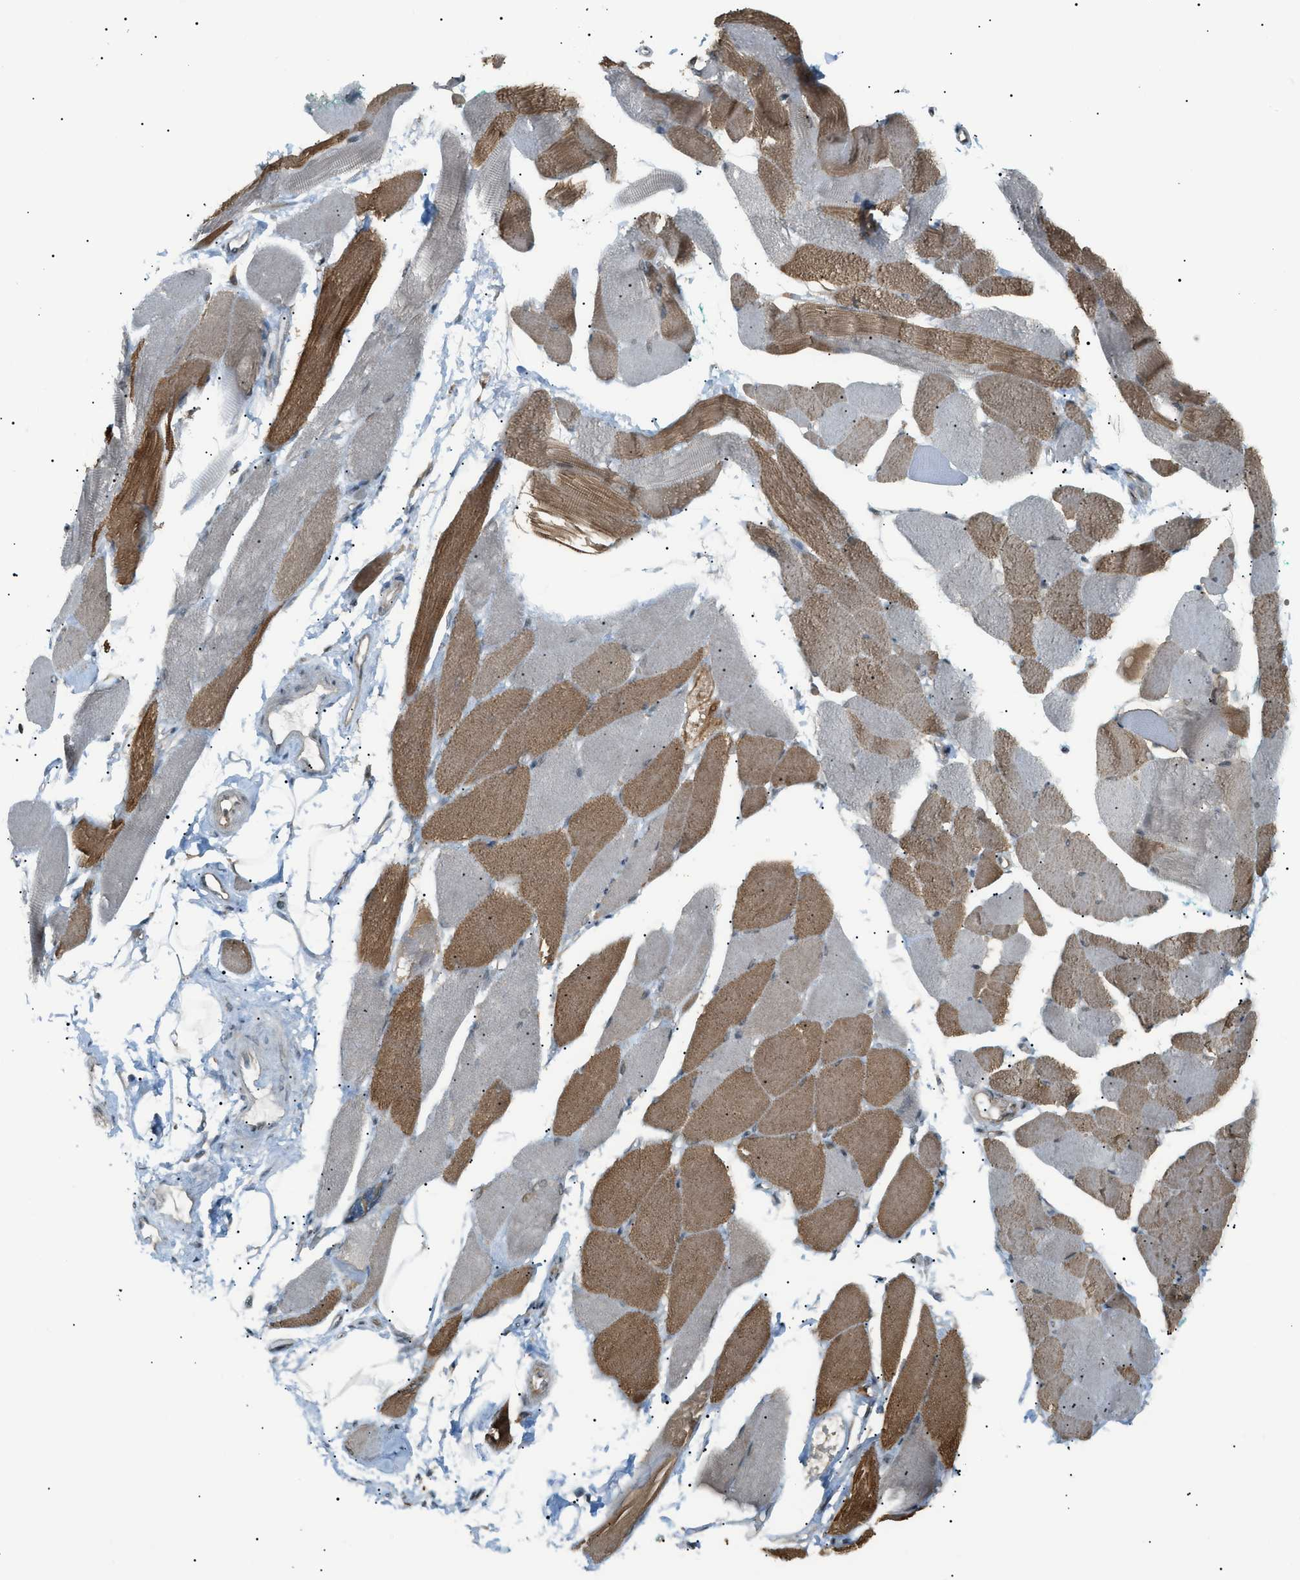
{"staining": {"intensity": "moderate", "quantity": "25%-75%", "location": "cytoplasmic/membranous"}, "tissue": "skeletal muscle", "cell_type": "Myocytes", "image_type": "normal", "snomed": [{"axis": "morphology", "description": "Normal tissue, NOS"}, {"axis": "topography", "description": "Skeletal muscle"}, {"axis": "topography", "description": "Peripheral nerve tissue"}], "caption": "About 25%-75% of myocytes in unremarkable human skeletal muscle exhibit moderate cytoplasmic/membranous protein positivity as visualized by brown immunohistochemical staining.", "gene": "LPIN2", "patient": {"sex": "female", "age": 84}}